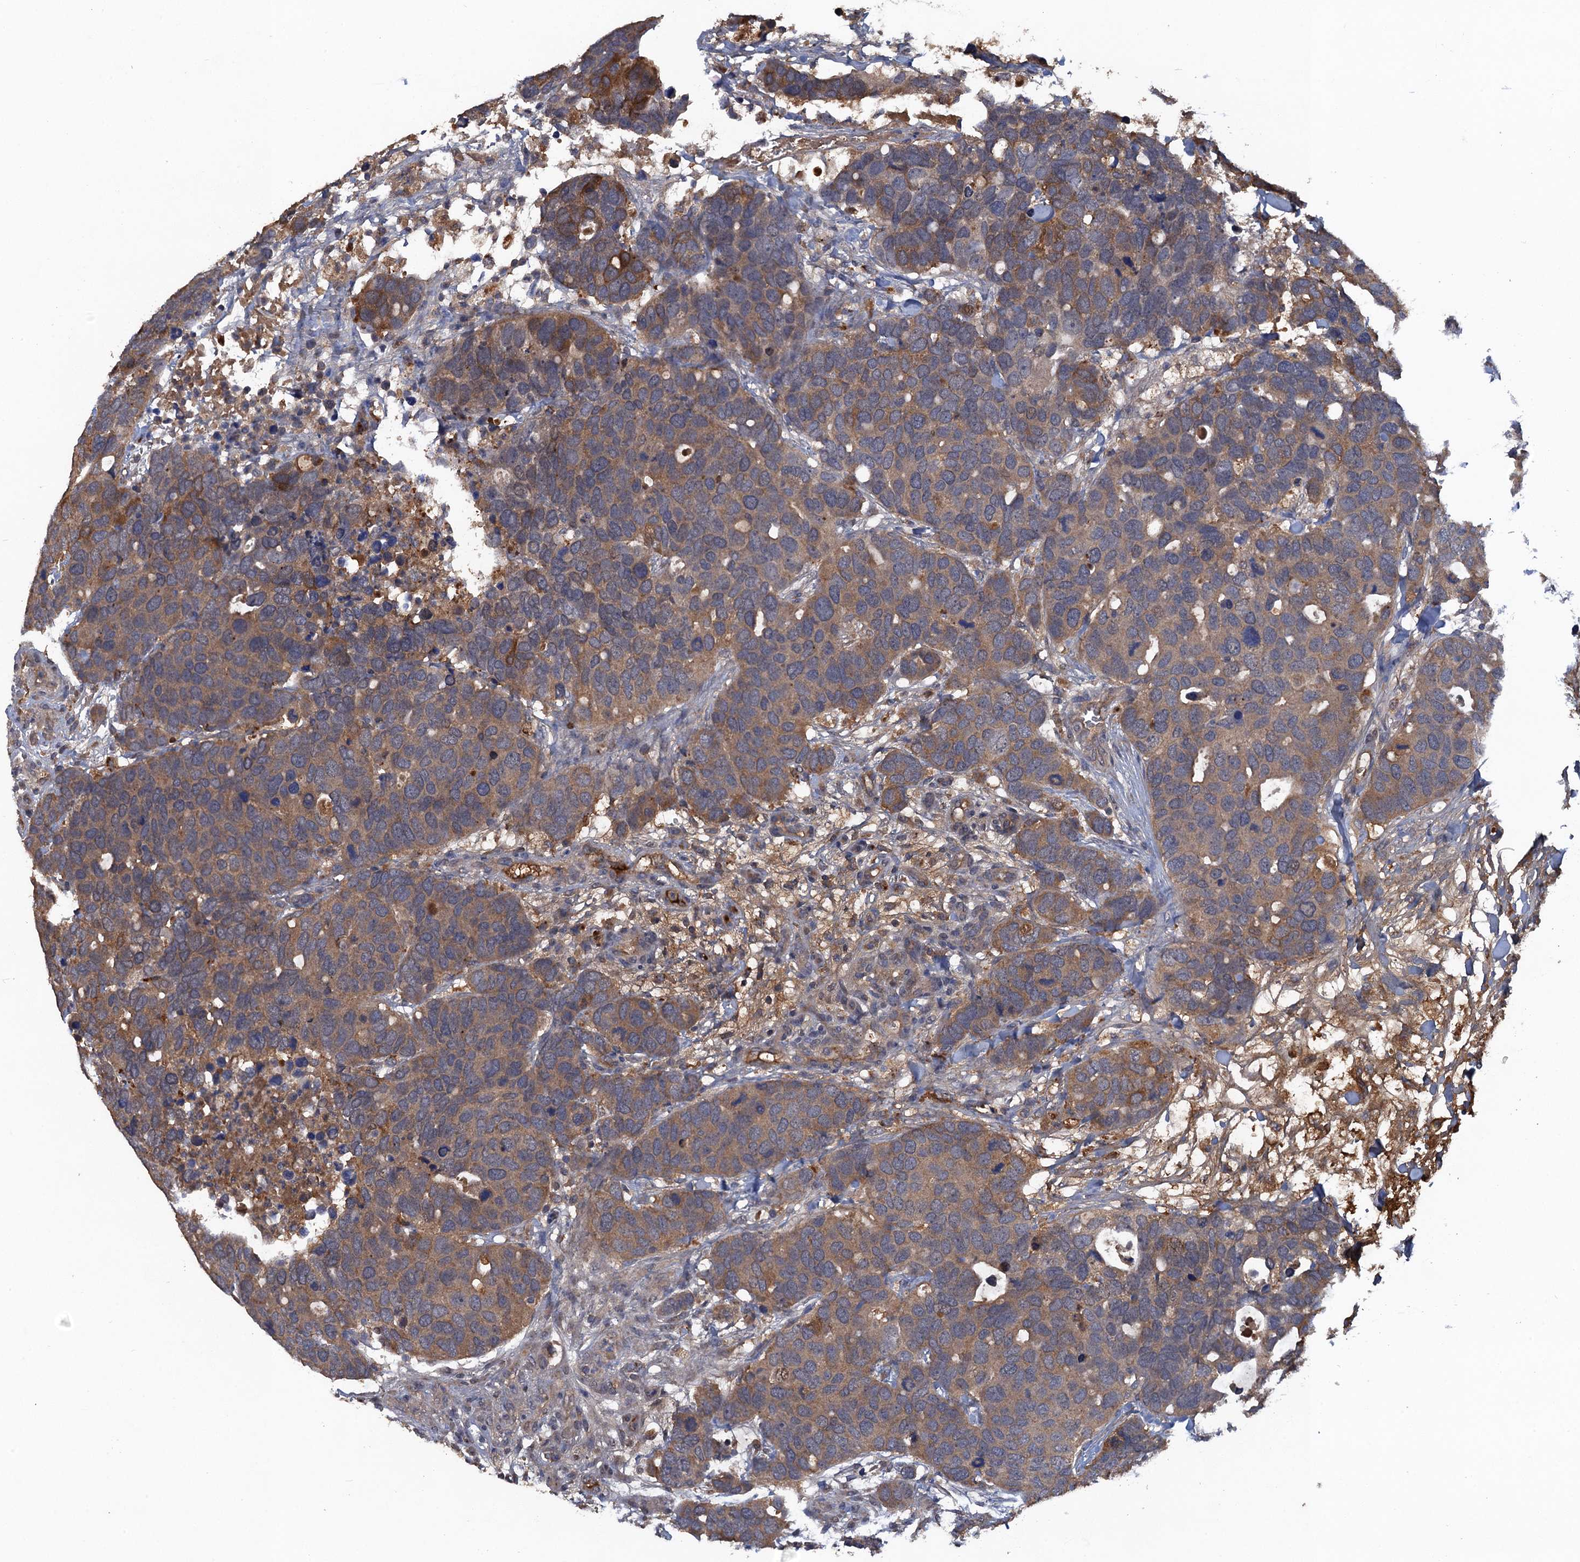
{"staining": {"intensity": "moderate", "quantity": ">75%", "location": "cytoplasmic/membranous"}, "tissue": "breast cancer", "cell_type": "Tumor cells", "image_type": "cancer", "snomed": [{"axis": "morphology", "description": "Duct carcinoma"}, {"axis": "topography", "description": "Breast"}], "caption": "High-magnification brightfield microscopy of breast cancer stained with DAB (brown) and counterstained with hematoxylin (blue). tumor cells exhibit moderate cytoplasmic/membranous positivity is appreciated in about>75% of cells.", "gene": "HAPLN3", "patient": {"sex": "female", "age": 83}}